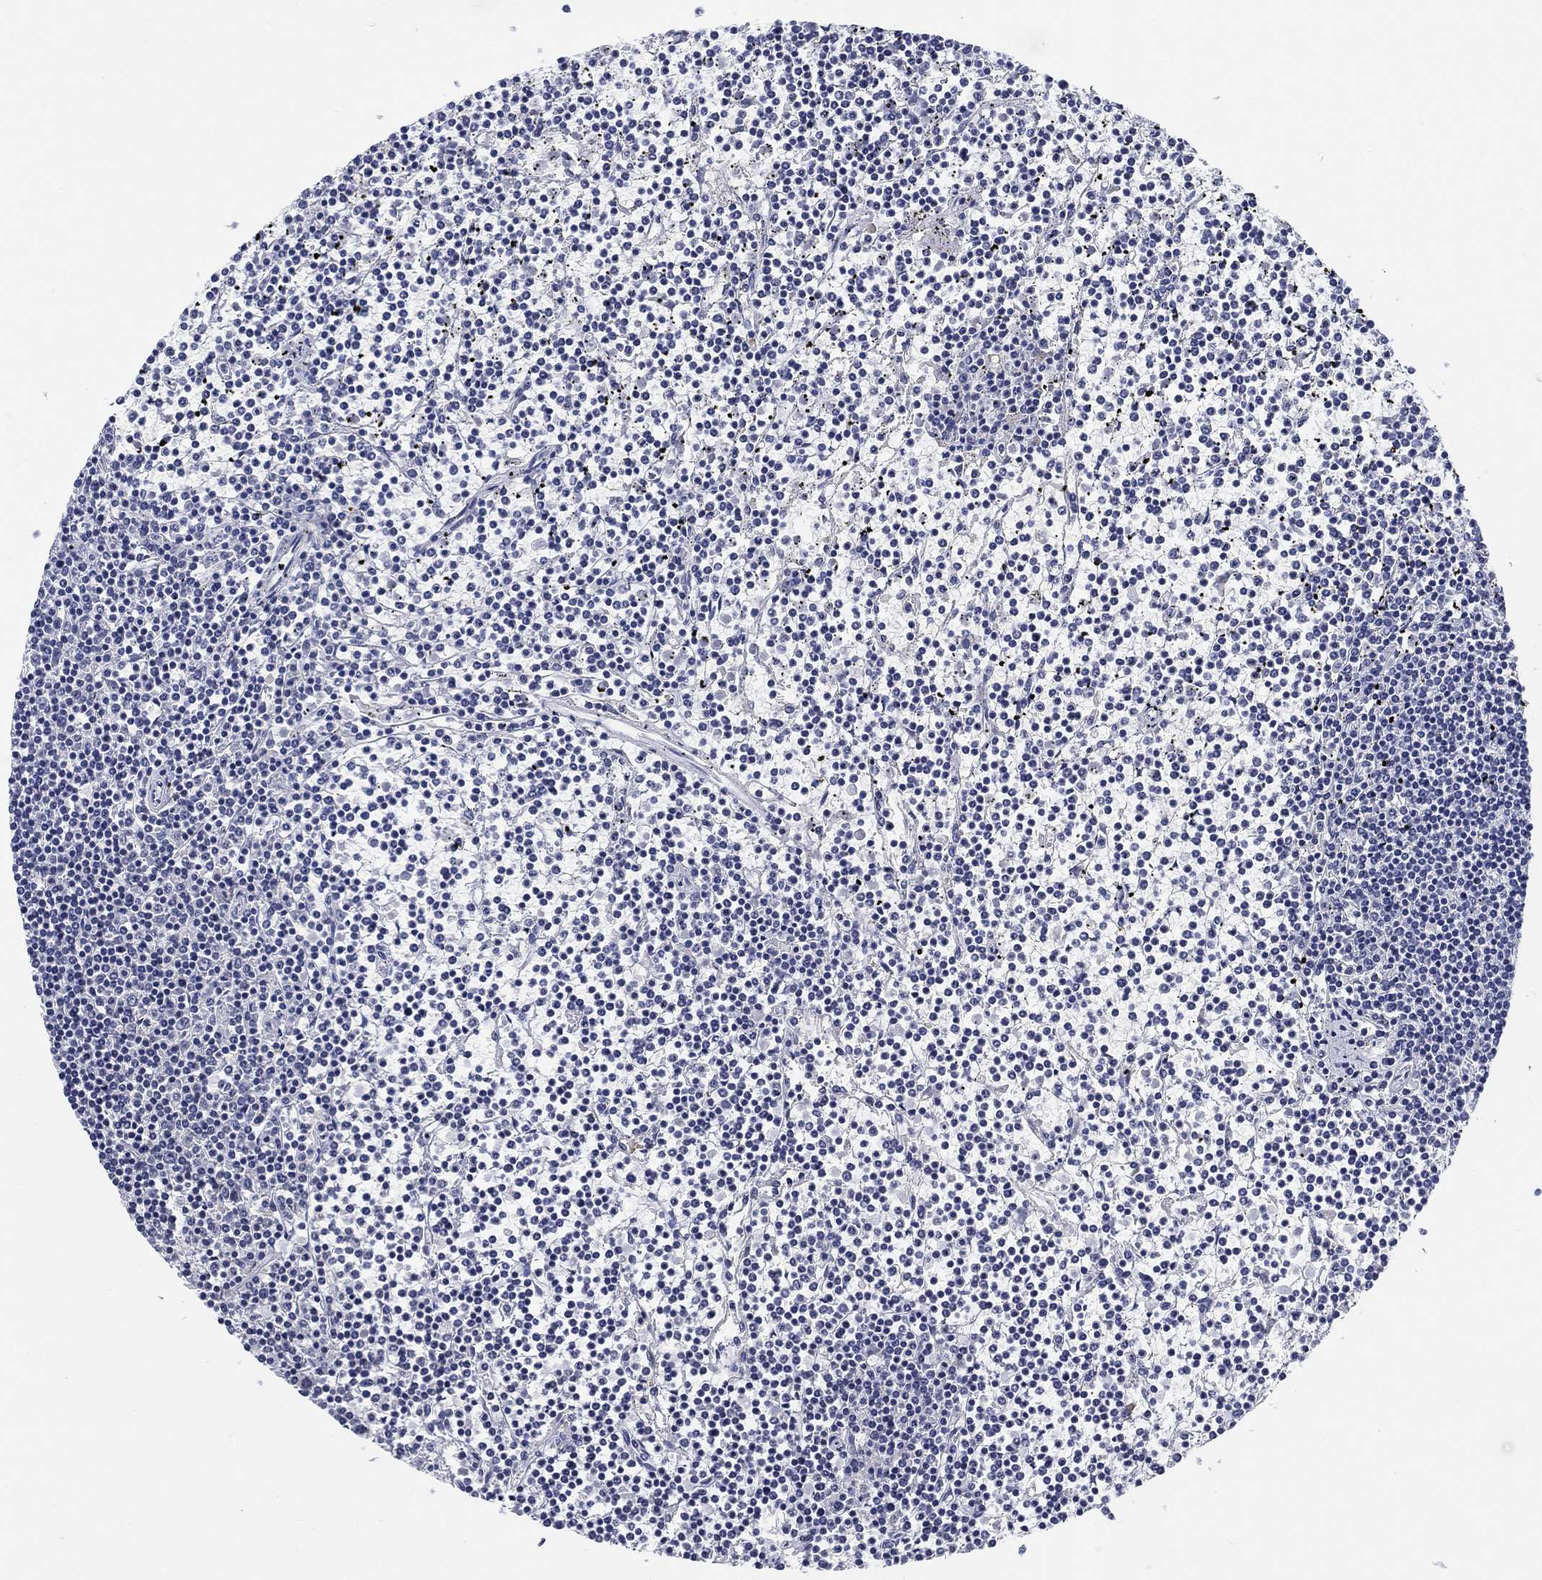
{"staining": {"intensity": "negative", "quantity": "none", "location": "none"}, "tissue": "lymphoma", "cell_type": "Tumor cells", "image_type": "cancer", "snomed": [{"axis": "morphology", "description": "Malignant lymphoma, non-Hodgkin's type, Low grade"}, {"axis": "topography", "description": "Spleen"}], "caption": "Immunohistochemical staining of lymphoma shows no significant staining in tumor cells. (DAB (3,3'-diaminobenzidine) IHC visualized using brightfield microscopy, high magnification).", "gene": "OTUB2", "patient": {"sex": "female", "age": 19}}